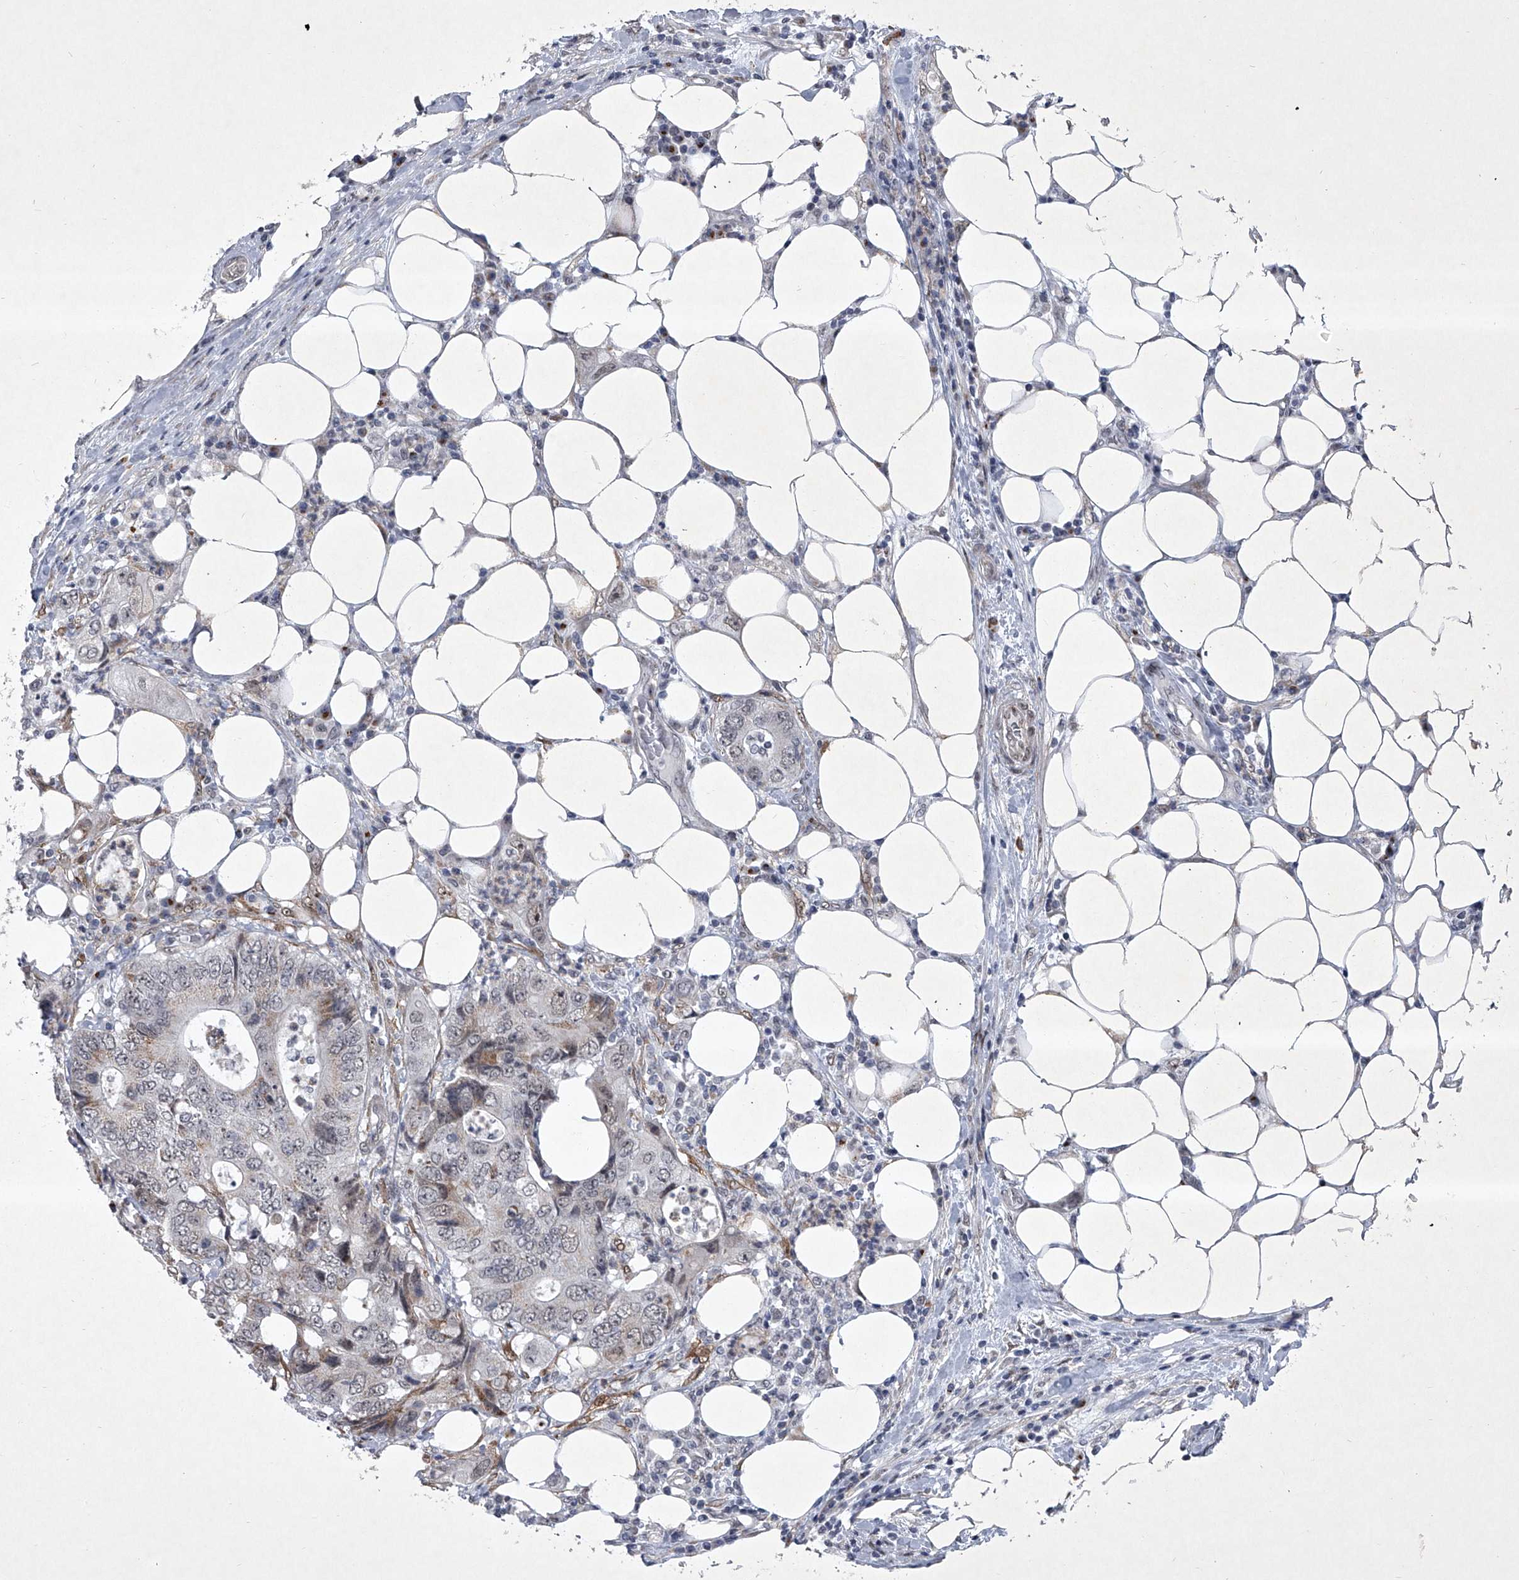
{"staining": {"intensity": "weak", "quantity": "<25%", "location": "cytoplasmic/membranous,nuclear"}, "tissue": "colorectal cancer", "cell_type": "Tumor cells", "image_type": "cancer", "snomed": [{"axis": "morphology", "description": "Adenocarcinoma, NOS"}, {"axis": "topography", "description": "Colon"}], "caption": "Adenocarcinoma (colorectal) stained for a protein using IHC shows no expression tumor cells.", "gene": "MLLT1", "patient": {"sex": "male", "age": 71}}